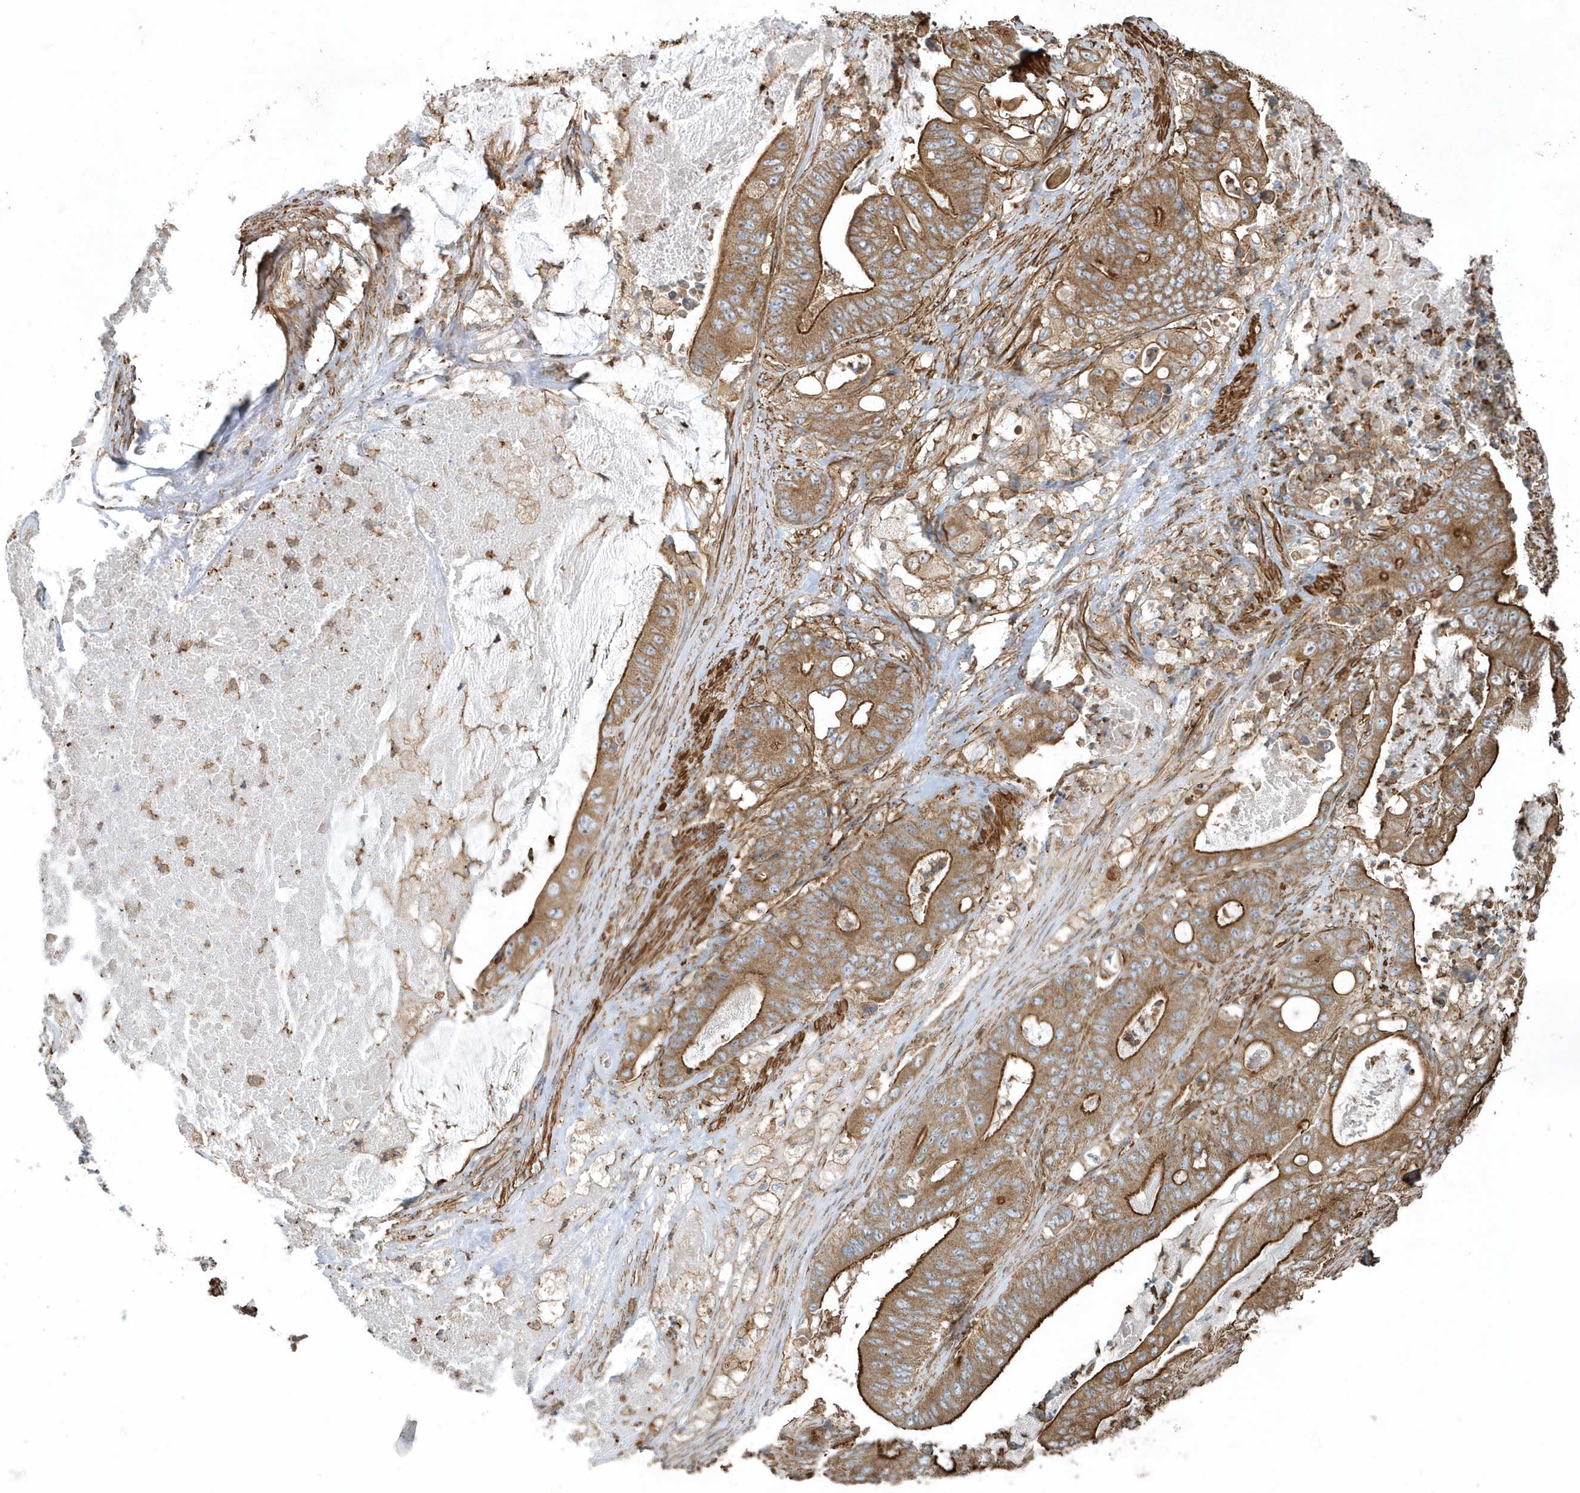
{"staining": {"intensity": "moderate", "quantity": ">75%", "location": "cytoplasmic/membranous"}, "tissue": "stomach cancer", "cell_type": "Tumor cells", "image_type": "cancer", "snomed": [{"axis": "morphology", "description": "Adenocarcinoma, NOS"}, {"axis": "topography", "description": "Stomach"}], "caption": "An immunohistochemistry (IHC) micrograph of neoplastic tissue is shown. Protein staining in brown shows moderate cytoplasmic/membranous positivity in adenocarcinoma (stomach) within tumor cells.", "gene": "MMUT", "patient": {"sex": "female", "age": 73}}